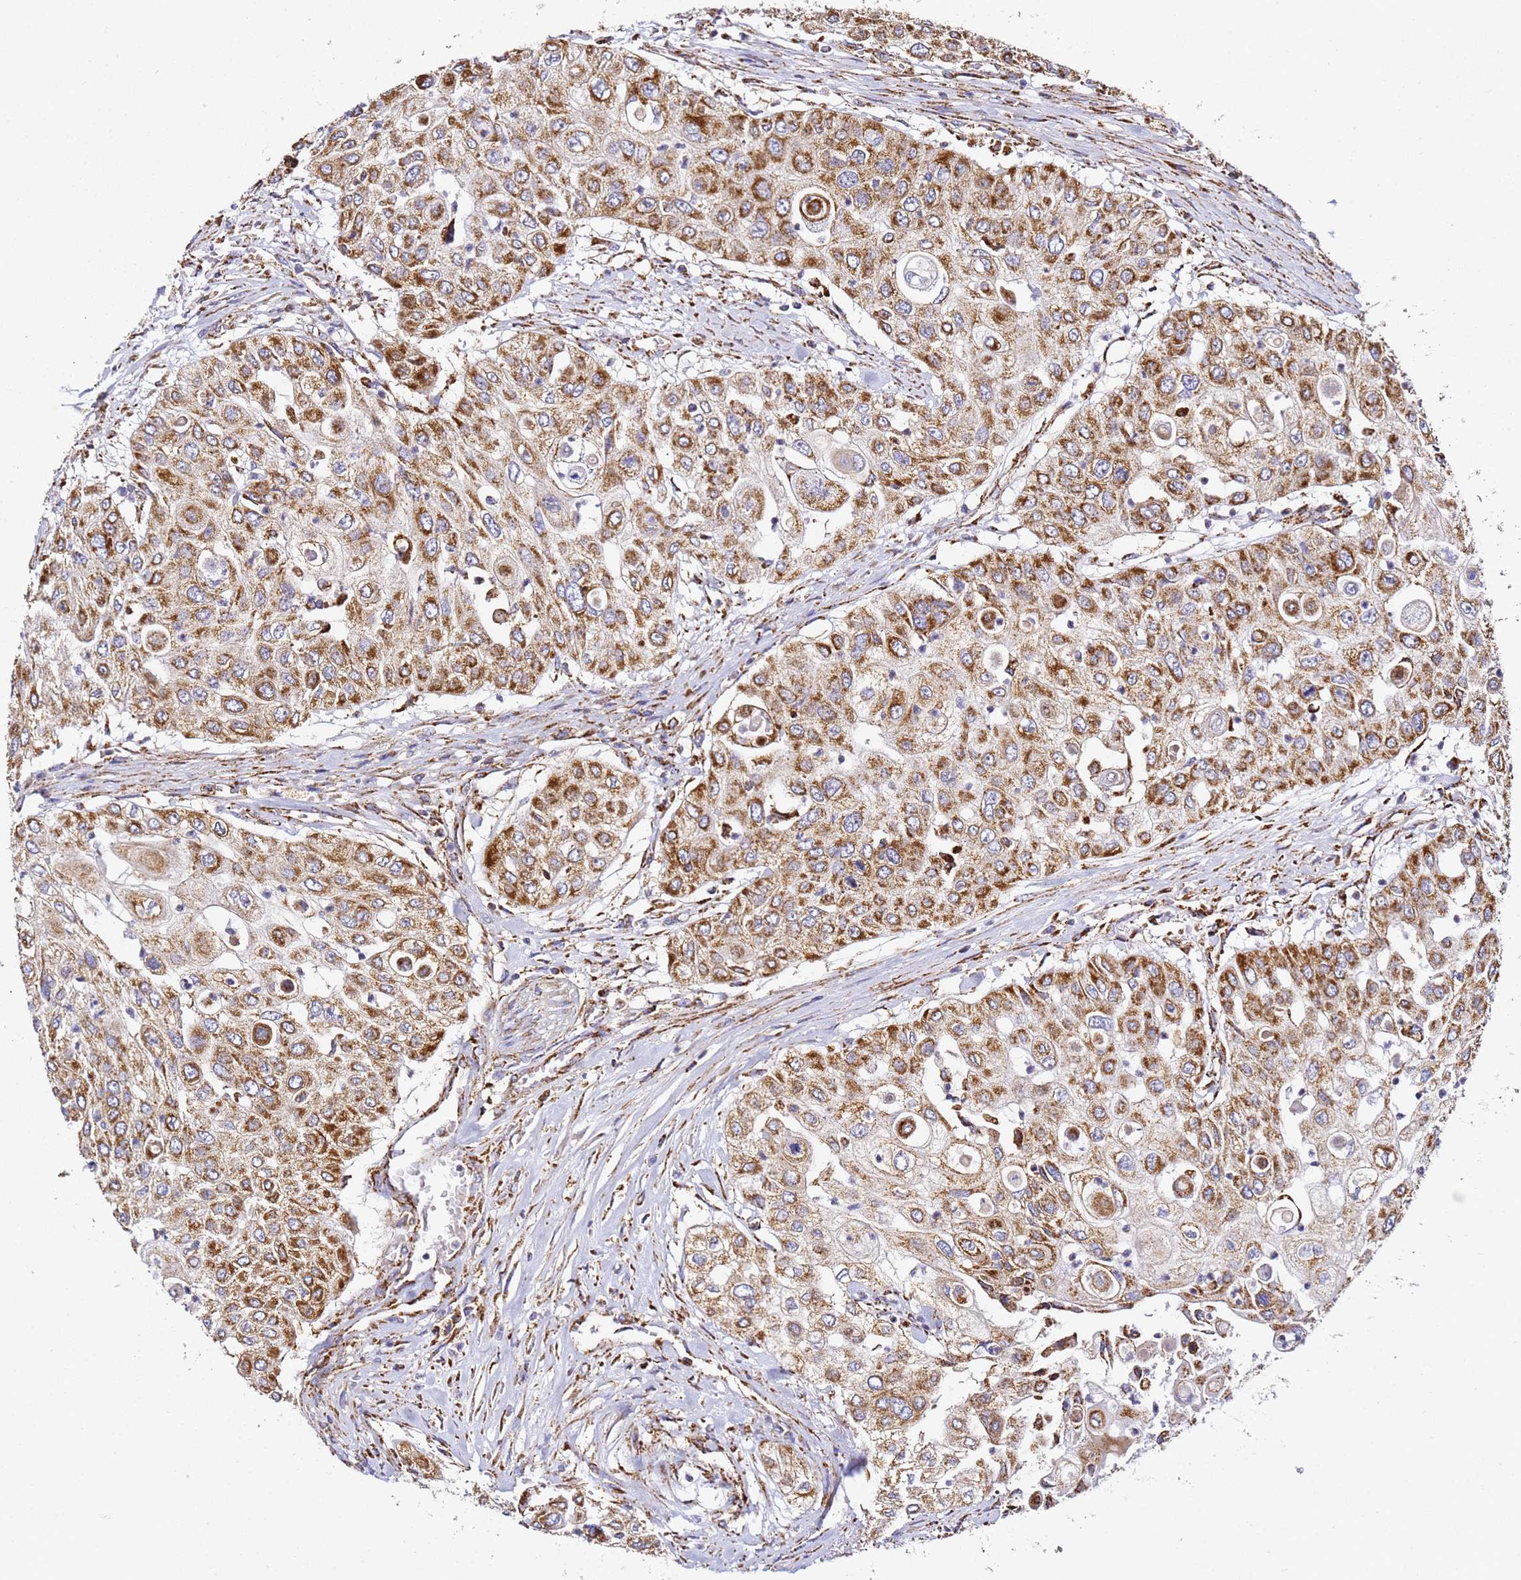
{"staining": {"intensity": "strong", "quantity": ">75%", "location": "cytoplasmic/membranous"}, "tissue": "urothelial cancer", "cell_type": "Tumor cells", "image_type": "cancer", "snomed": [{"axis": "morphology", "description": "Urothelial carcinoma, High grade"}, {"axis": "topography", "description": "Urinary bladder"}], "caption": "The photomicrograph shows a brown stain indicating the presence of a protein in the cytoplasmic/membranous of tumor cells in urothelial cancer.", "gene": "NDUFA3", "patient": {"sex": "female", "age": 79}}